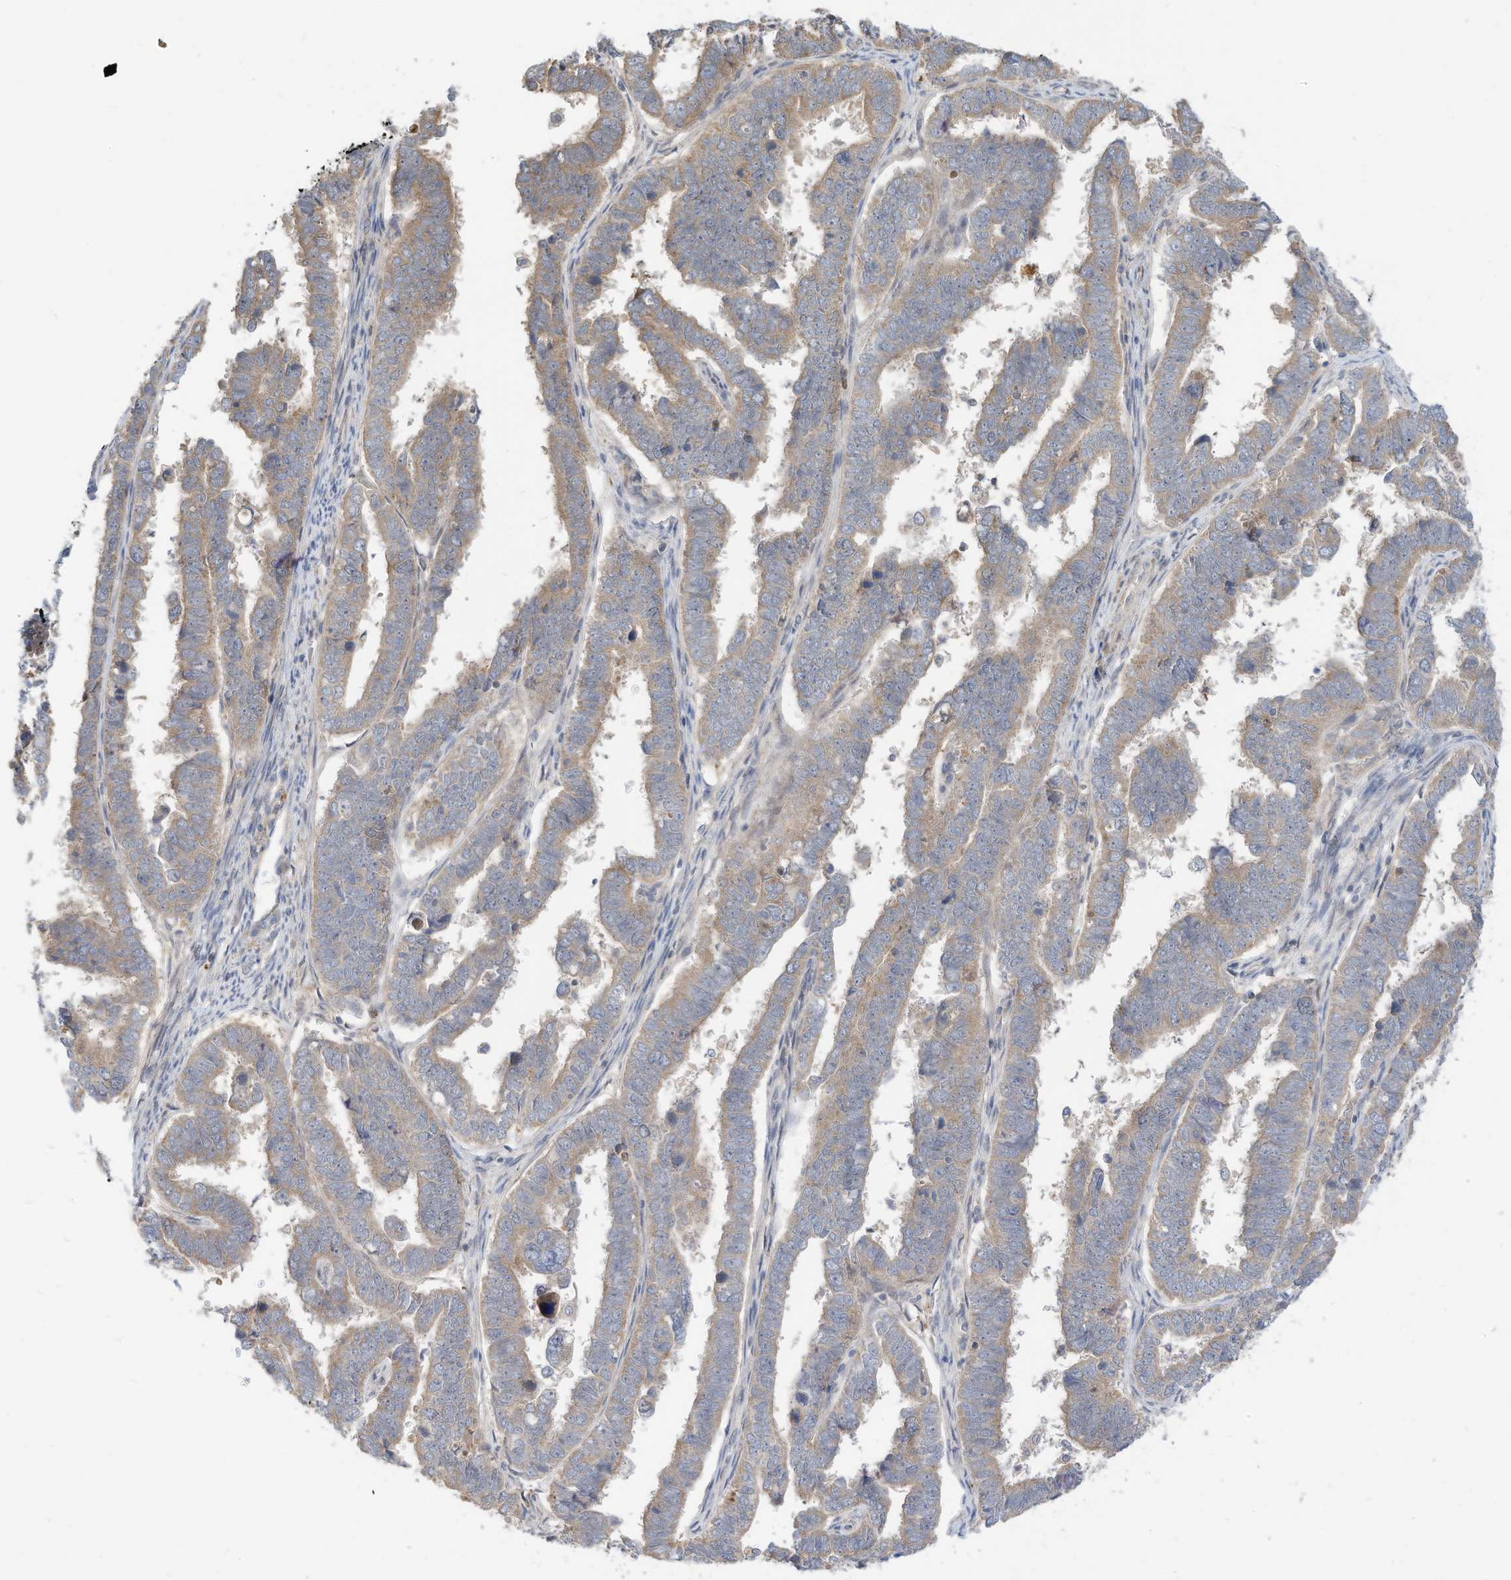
{"staining": {"intensity": "weak", "quantity": ">75%", "location": "cytoplasmic/membranous"}, "tissue": "endometrial cancer", "cell_type": "Tumor cells", "image_type": "cancer", "snomed": [{"axis": "morphology", "description": "Adenocarcinoma, NOS"}, {"axis": "topography", "description": "Endometrium"}], "caption": "An IHC image of tumor tissue is shown. Protein staining in brown labels weak cytoplasmic/membranous positivity in endometrial cancer (adenocarcinoma) within tumor cells.", "gene": "OFD1", "patient": {"sex": "female", "age": 75}}